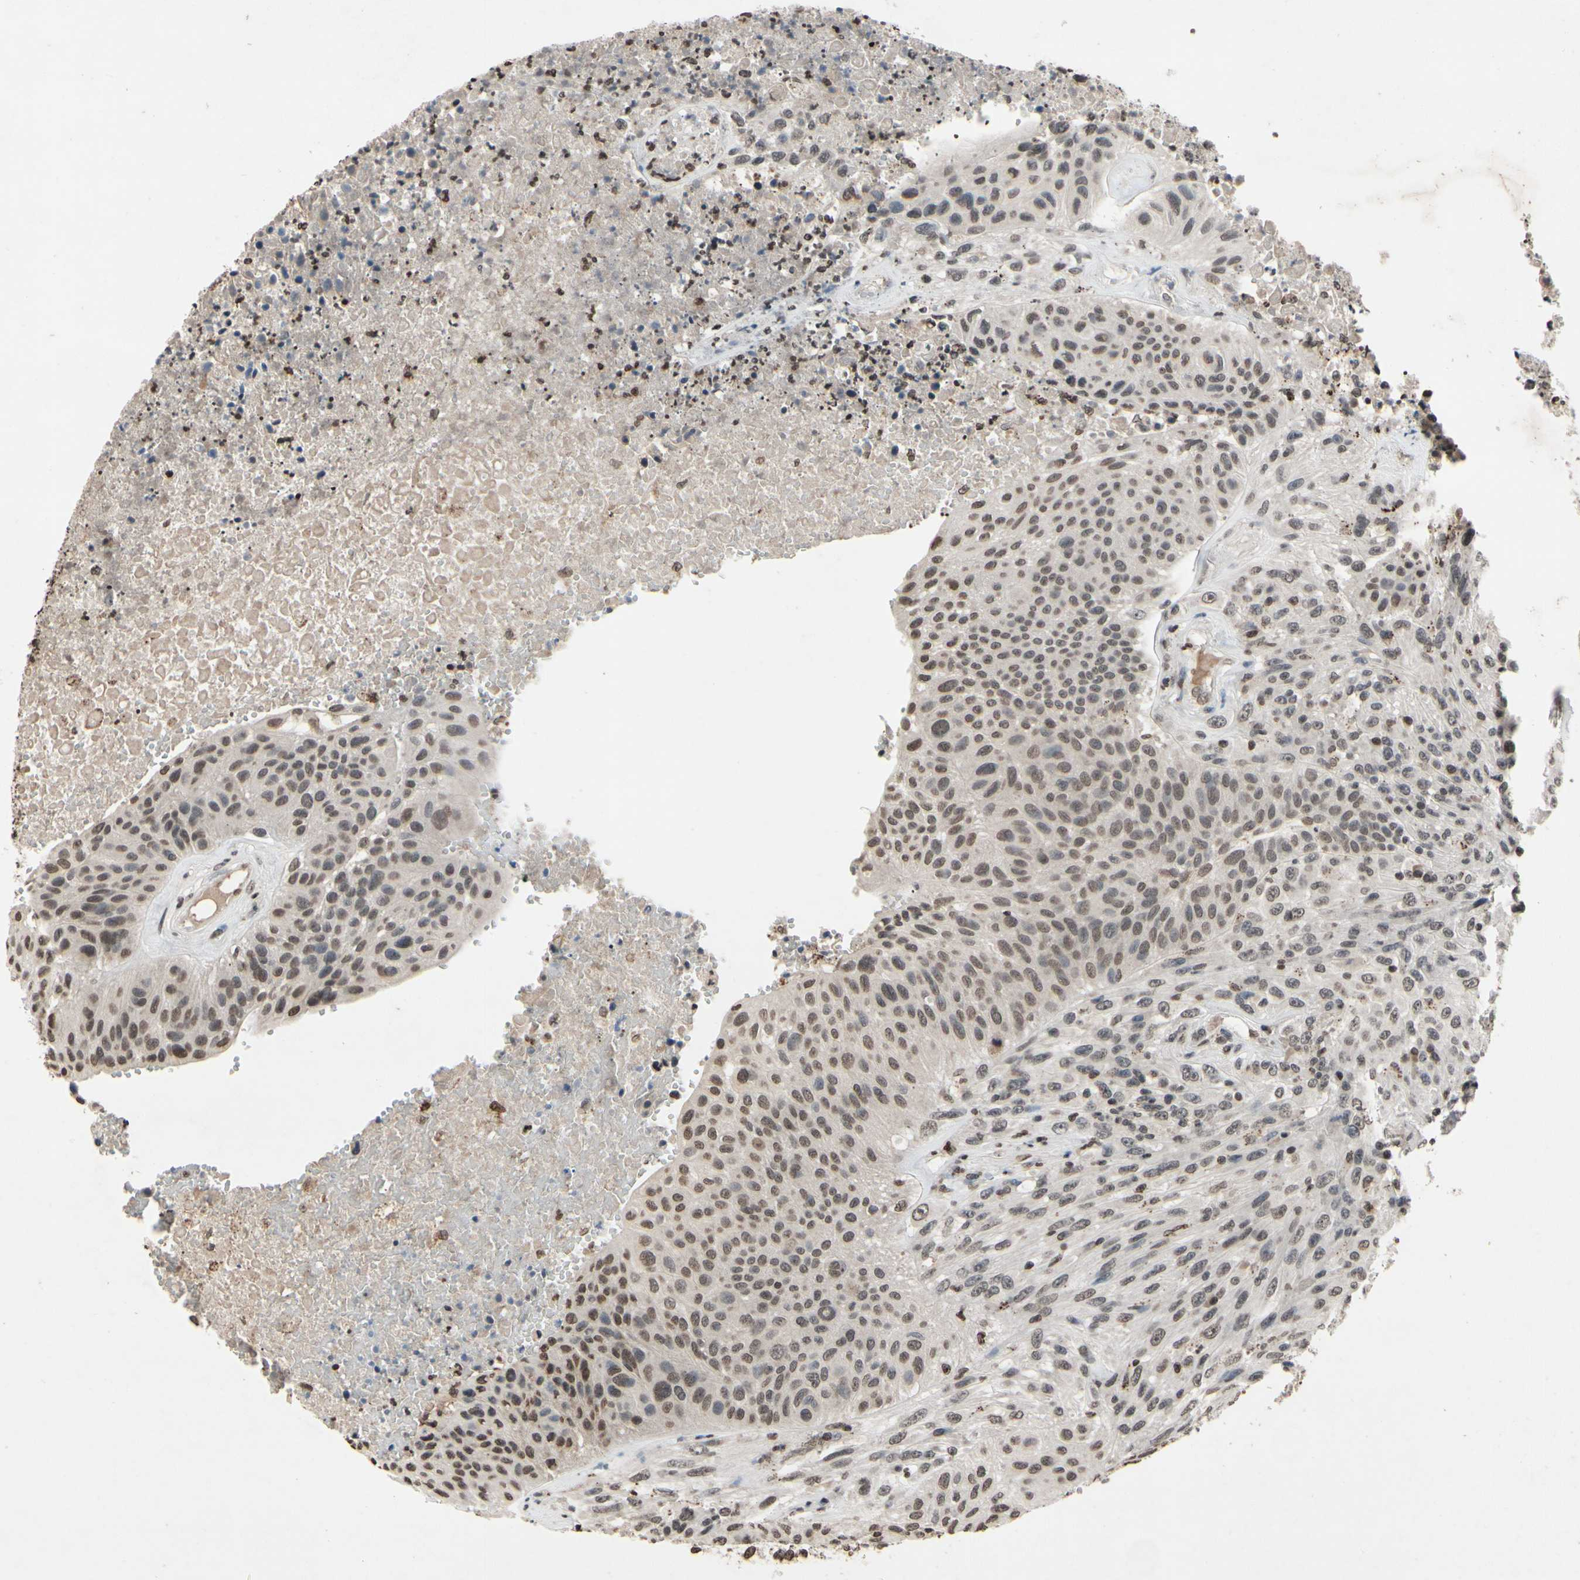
{"staining": {"intensity": "weak", "quantity": ">75%", "location": "nuclear"}, "tissue": "urothelial cancer", "cell_type": "Tumor cells", "image_type": "cancer", "snomed": [{"axis": "morphology", "description": "Urothelial carcinoma, High grade"}, {"axis": "topography", "description": "Urinary bladder"}], "caption": "IHC of human high-grade urothelial carcinoma shows low levels of weak nuclear positivity in approximately >75% of tumor cells.", "gene": "HIPK2", "patient": {"sex": "male", "age": 66}}